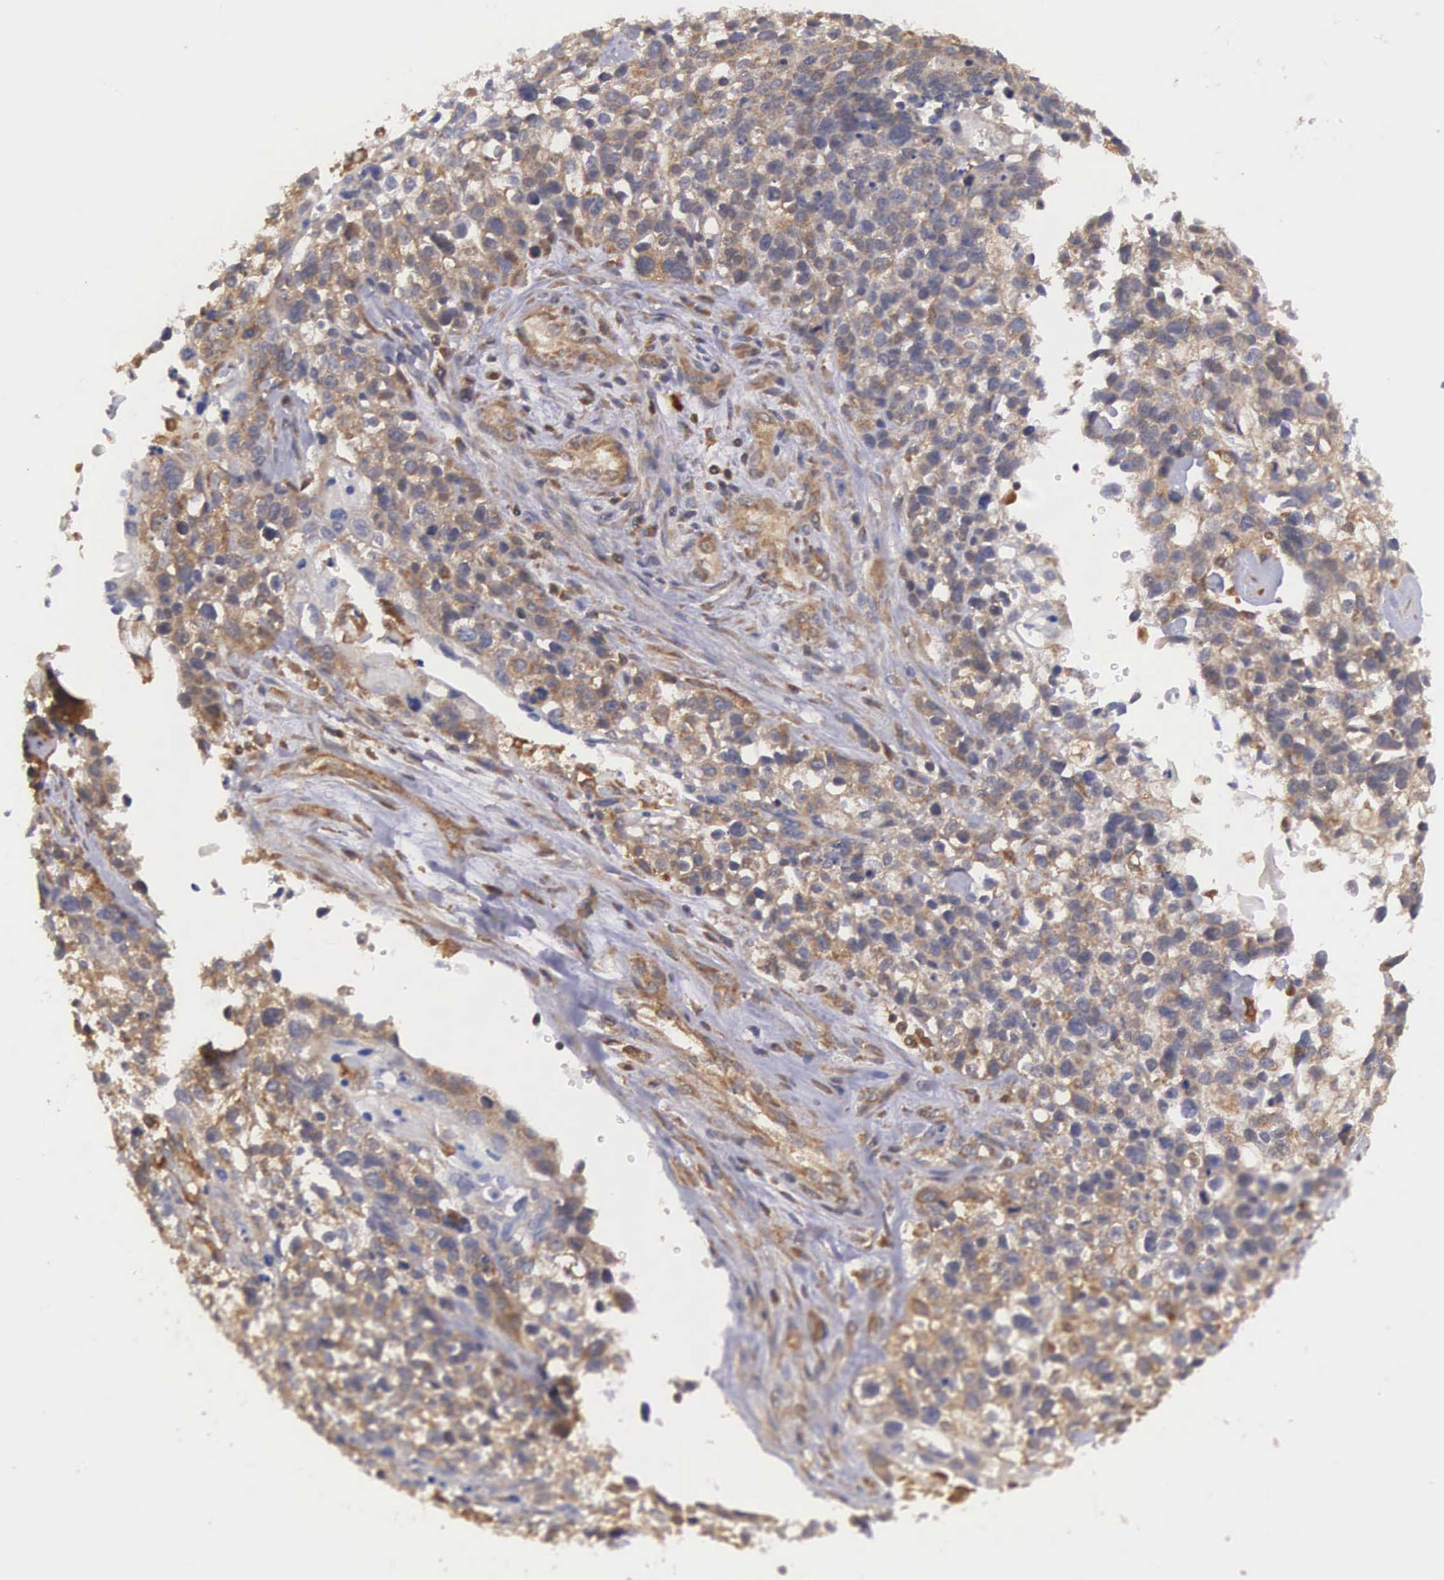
{"staining": {"intensity": "moderate", "quantity": ">75%", "location": "cytoplasmic/membranous"}, "tissue": "lung cancer", "cell_type": "Tumor cells", "image_type": "cancer", "snomed": [{"axis": "morphology", "description": "Squamous cell carcinoma, NOS"}, {"axis": "topography", "description": "Lymph node"}, {"axis": "topography", "description": "Lung"}], "caption": "About >75% of tumor cells in human lung cancer display moderate cytoplasmic/membranous protein staining as visualized by brown immunohistochemical staining.", "gene": "DHRS1", "patient": {"sex": "male", "age": 74}}